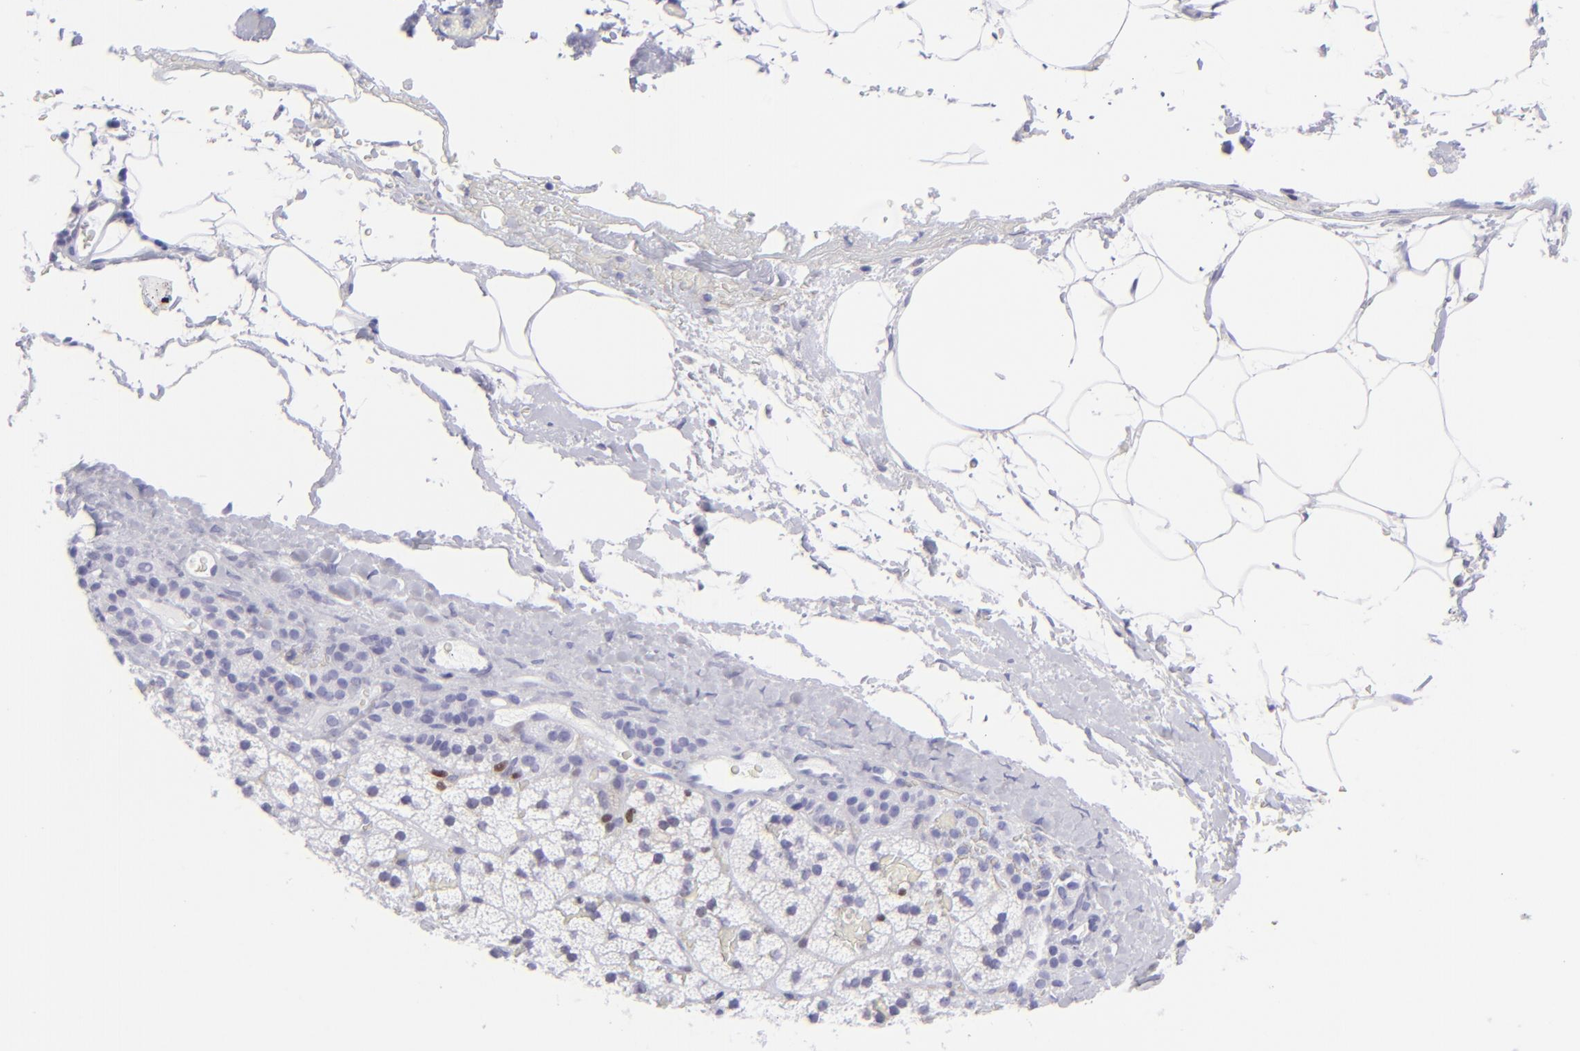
{"staining": {"intensity": "negative", "quantity": "none", "location": "none"}, "tissue": "adrenal gland", "cell_type": "Glandular cells", "image_type": "normal", "snomed": [{"axis": "morphology", "description": "Normal tissue, NOS"}, {"axis": "topography", "description": "Adrenal gland"}], "caption": "Immunohistochemistry of unremarkable human adrenal gland exhibits no expression in glandular cells. (DAB immunohistochemistry visualized using brightfield microscopy, high magnification).", "gene": "MITF", "patient": {"sex": "male", "age": 35}}